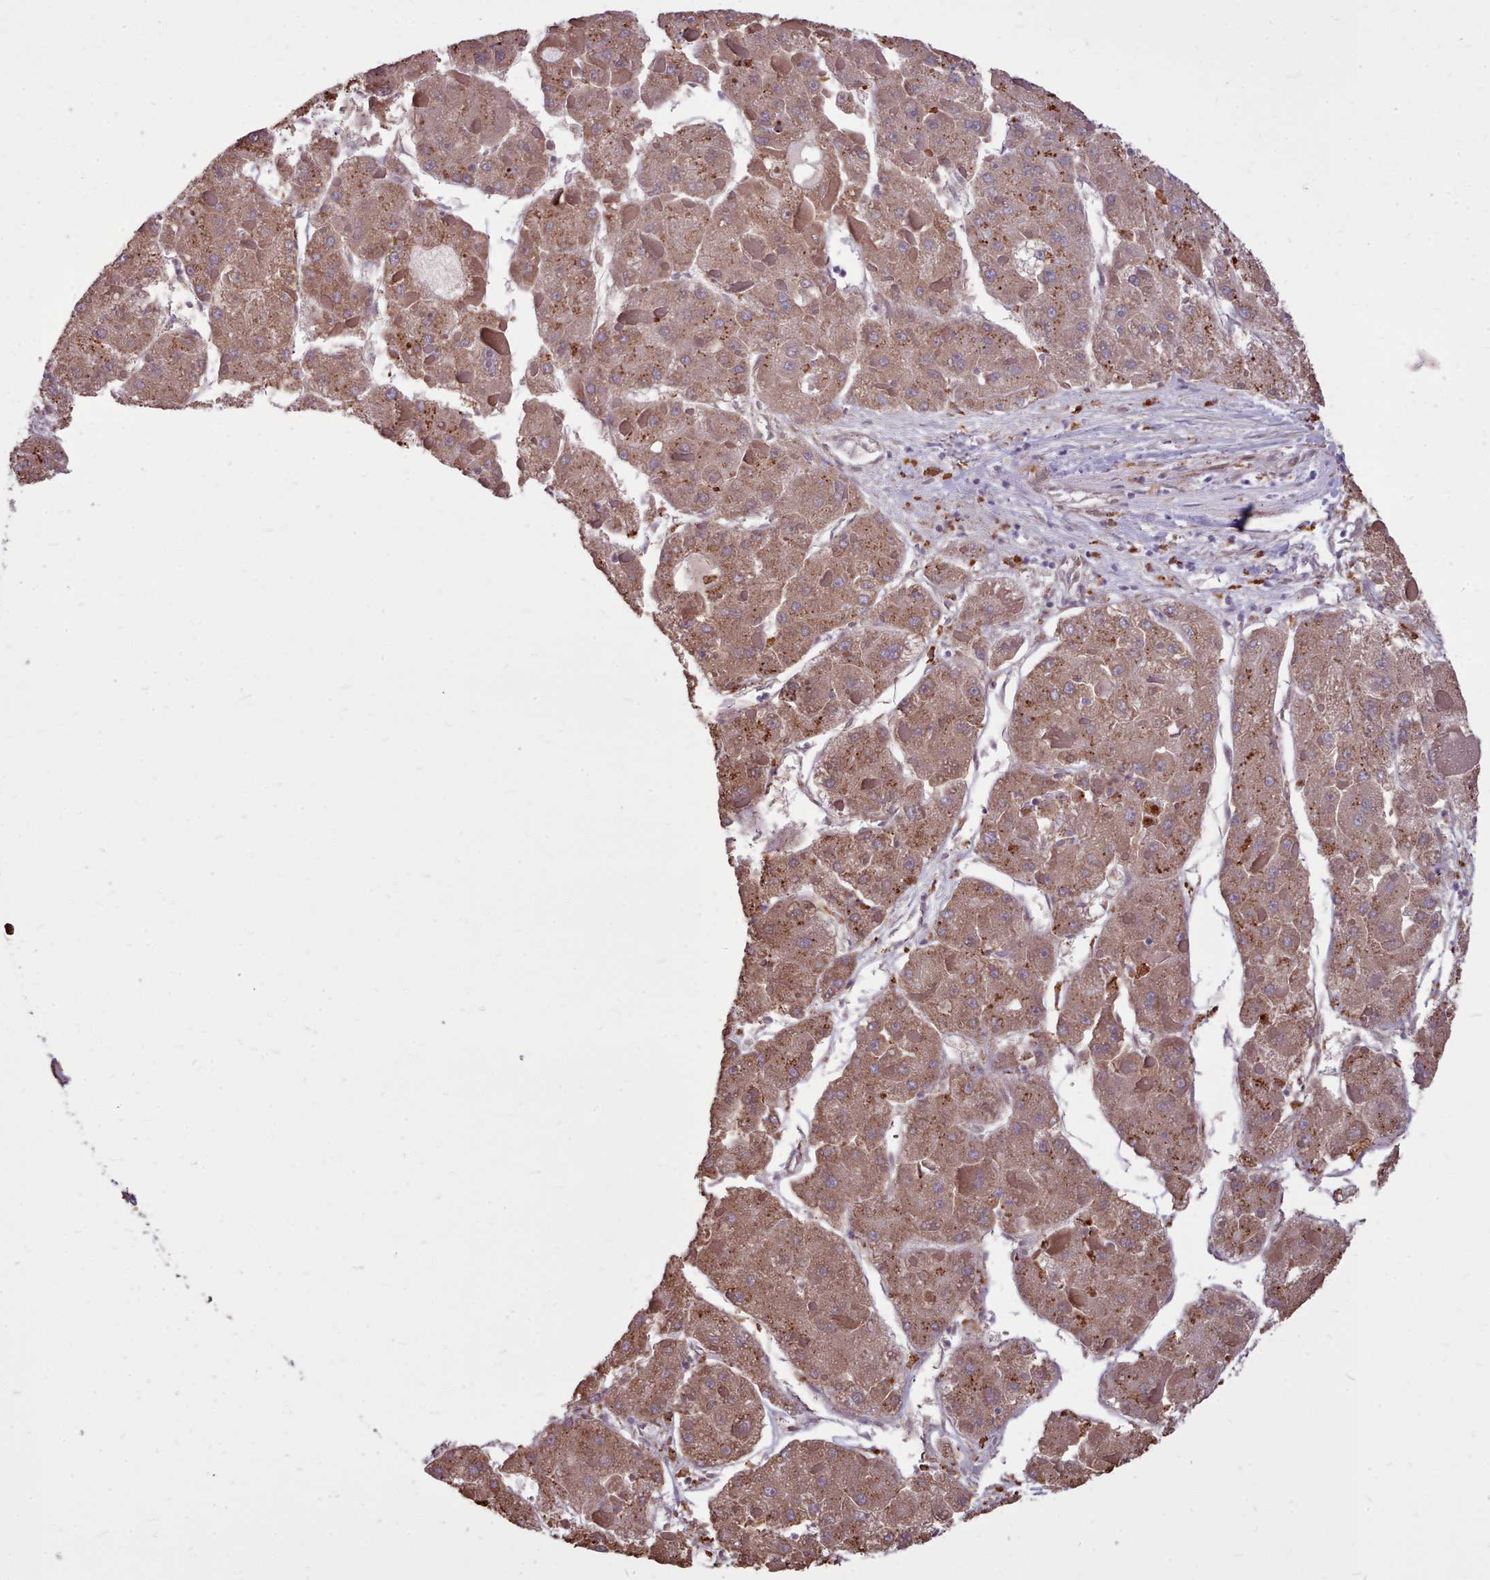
{"staining": {"intensity": "moderate", "quantity": ">75%", "location": "cytoplasmic/membranous"}, "tissue": "liver cancer", "cell_type": "Tumor cells", "image_type": "cancer", "snomed": [{"axis": "morphology", "description": "Carcinoma, Hepatocellular, NOS"}, {"axis": "topography", "description": "Liver"}], "caption": "A medium amount of moderate cytoplasmic/membranous positivity is present in about >75% of tumor cells in hepatocellular carcinoma (liver) tissue.", "gene": "PACSIN3", "patient": {"sex": "female", "age": 73}}